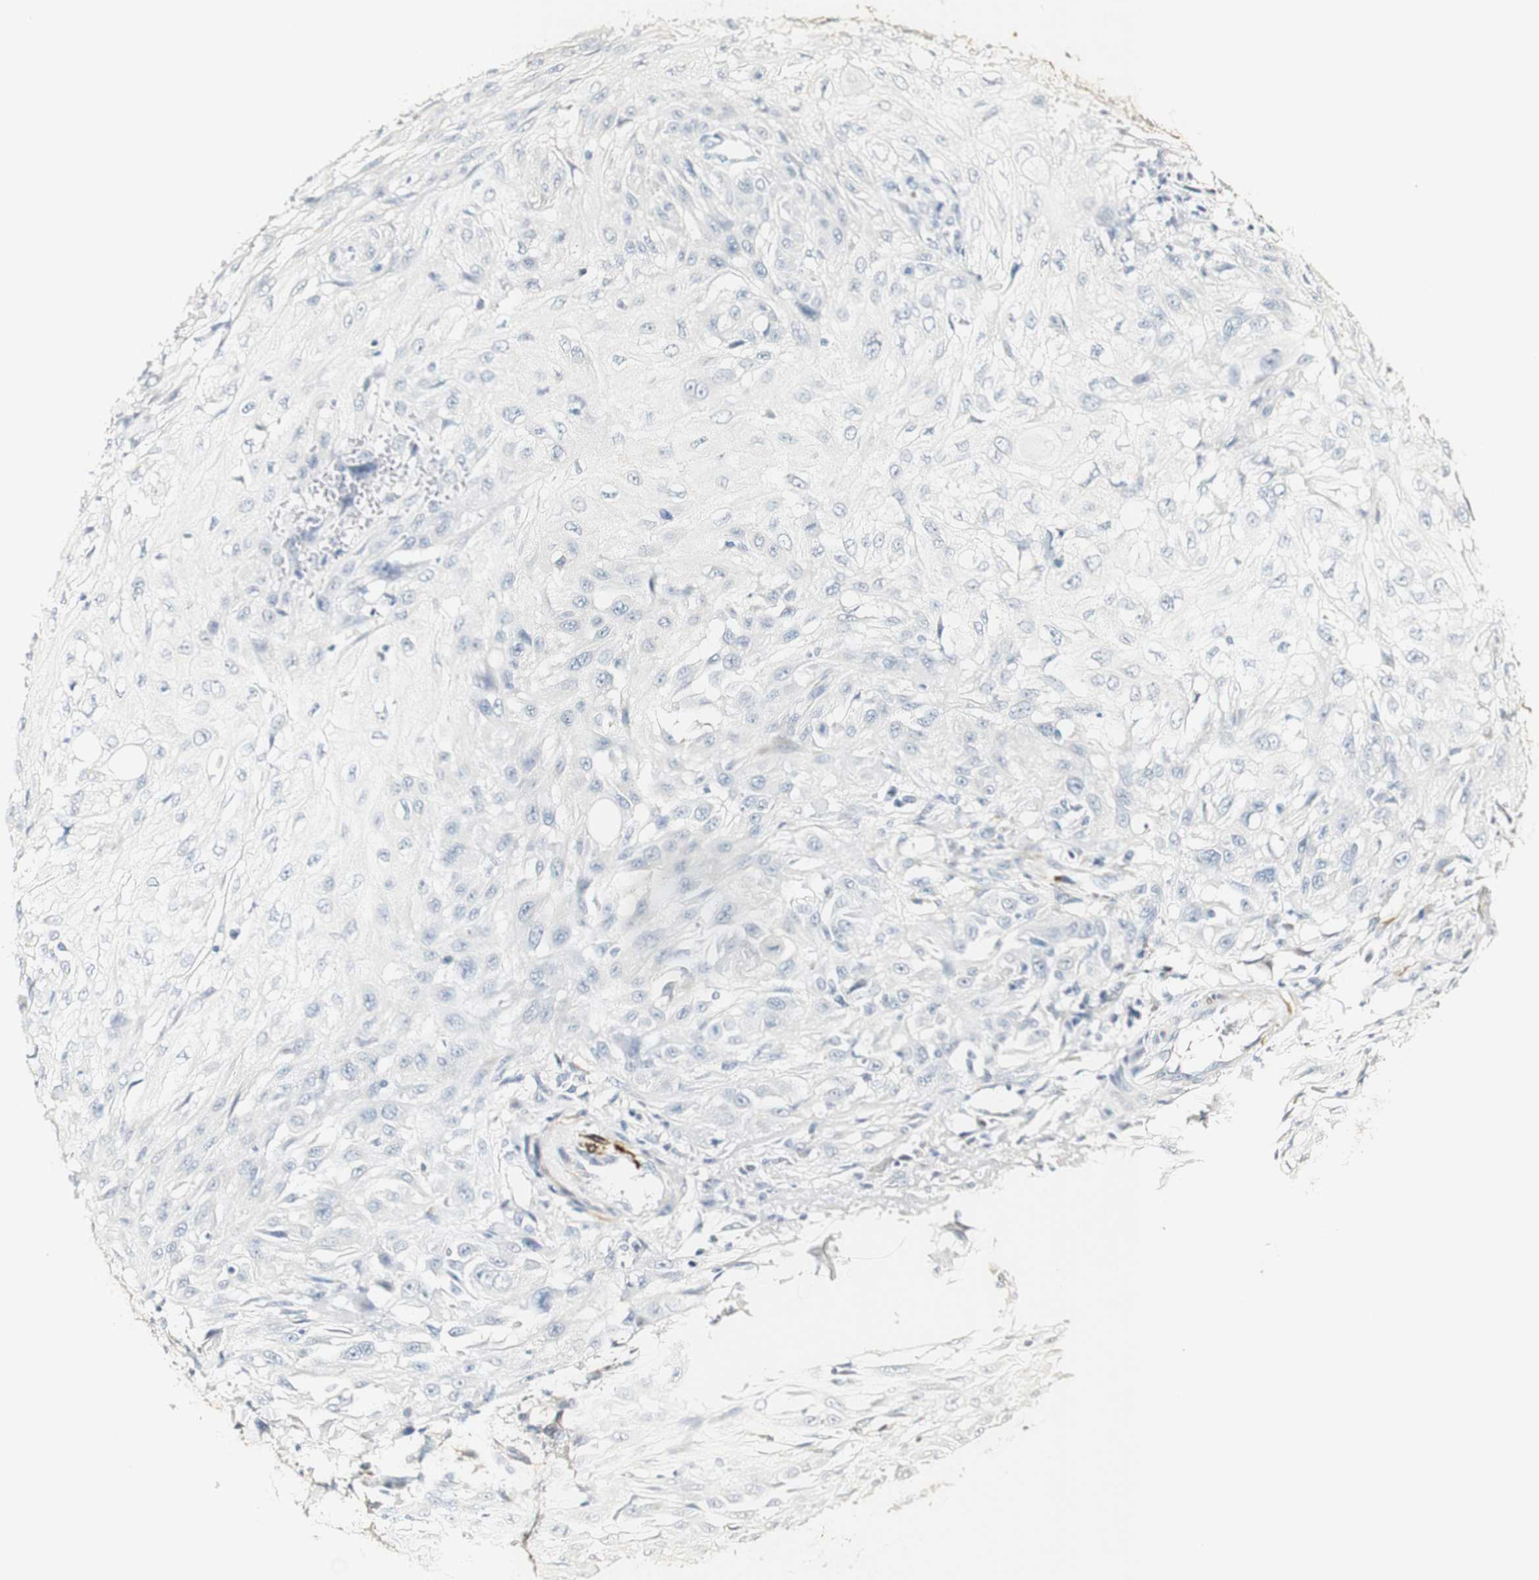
{"staining": {"intensity": "negative", "quantity": "none", "location": "none"}, "tissue": "skin cancer", "cell_type": "Tumor cells", "image_type": "cancer", "snomed": [{"axis": "morphology", "description": "Squamous cell carcinoma, NOS"}, {"axis": "topography", "description": "Skin"}], "caption": "Micrograph shows no protein expression in tumor cells of squamous cell carcinoma (skin) tissue.", "gene": "FMO3", "patient": {"sex": "male", "age": 75}}